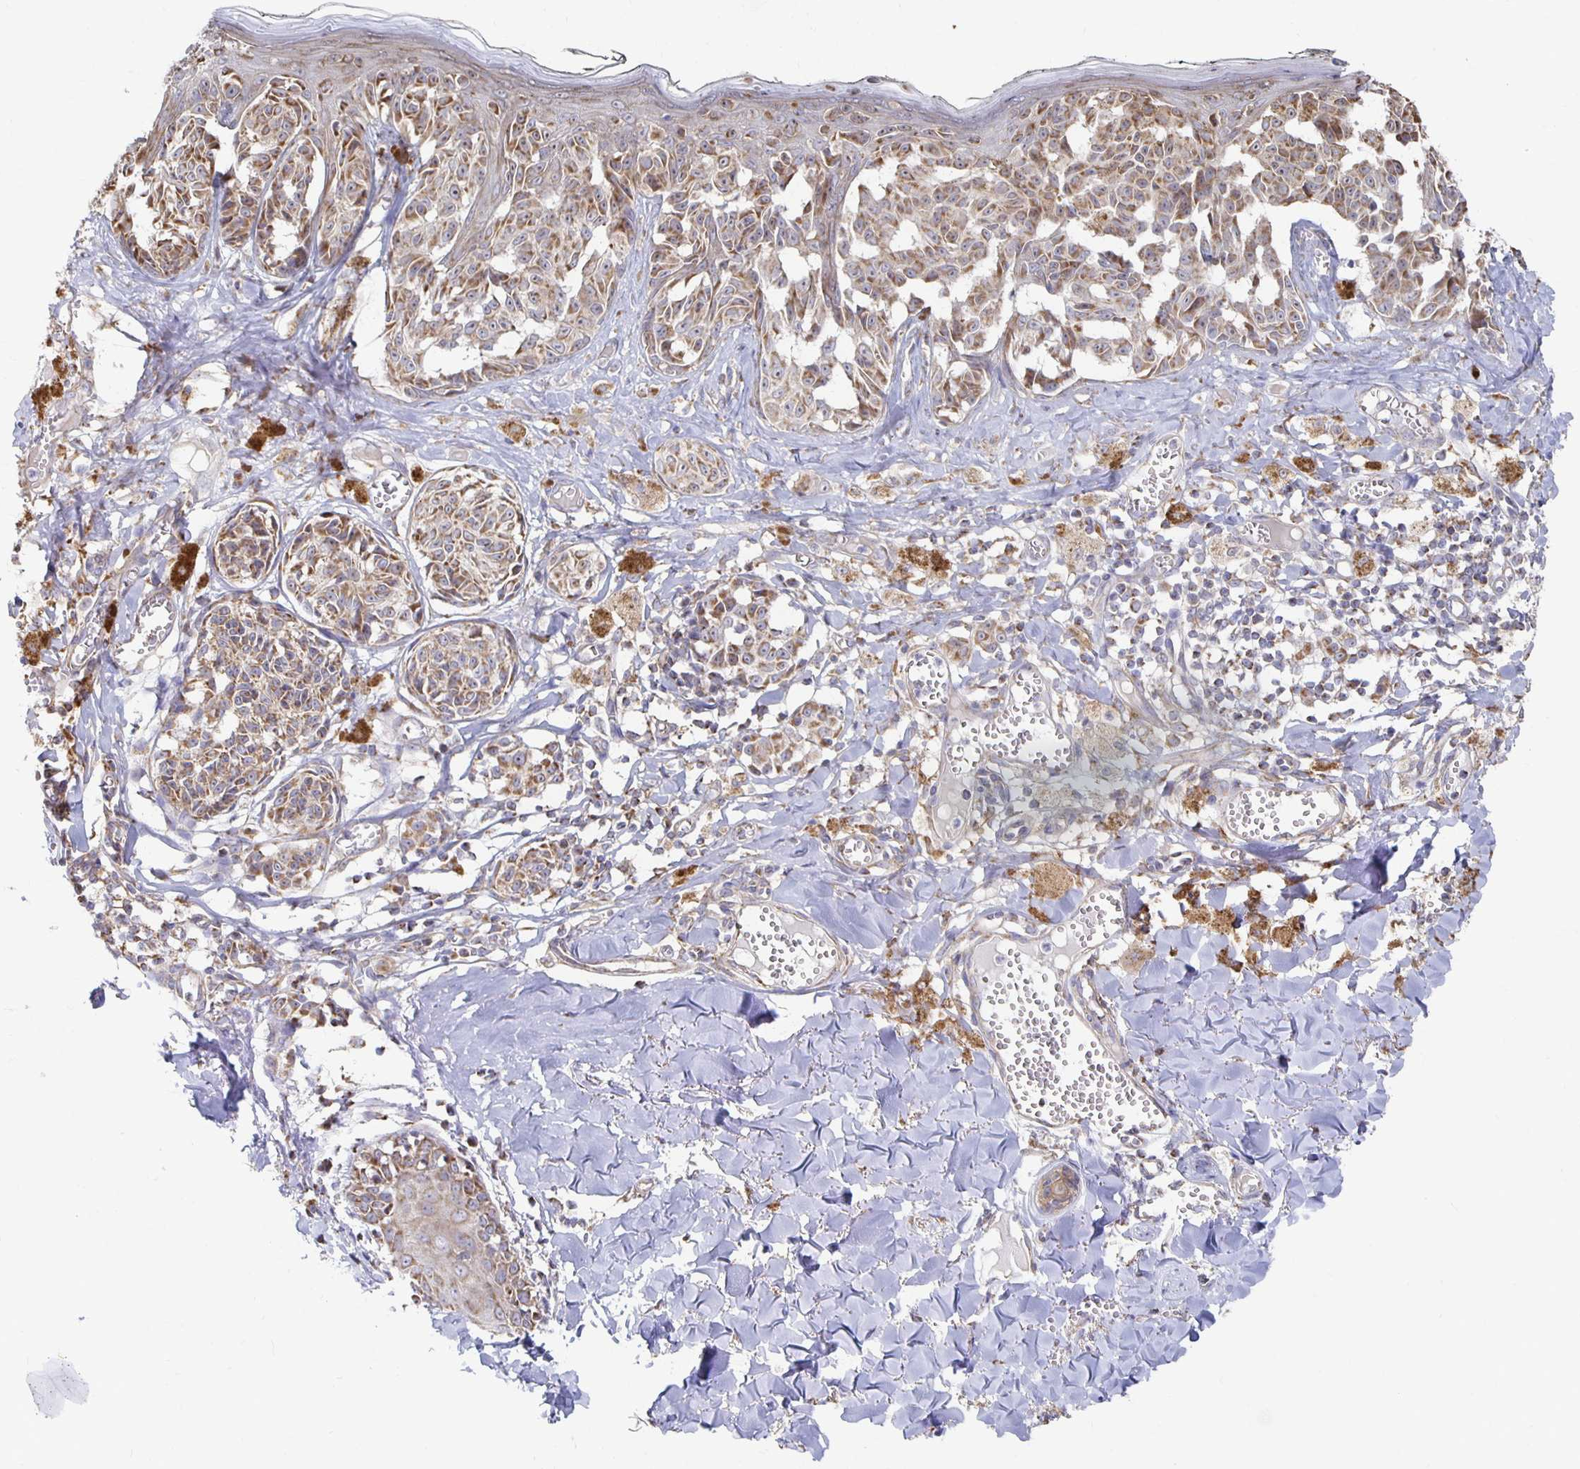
{"staining": {"intensity": "moderate", "quantity": ">75%", "location": "cytoplasmic/membranous"}, "tissue": "melanoma", "cell_type": "Tumor cells", "image_type": "cancer", "snomed": [{"axis": "morphology", "description": "Malignant melanoma, NOS"}, {"axis": "topography", "description": "Skin"}], "caption": "Immunohistochemical staining of human melanoma exhibits moderate cytoplasmic/membranous protein expression in approximately >75% of tumor cells.", "gene": "NKX2-8", "patient": {"sex": "female", "age": 43}}